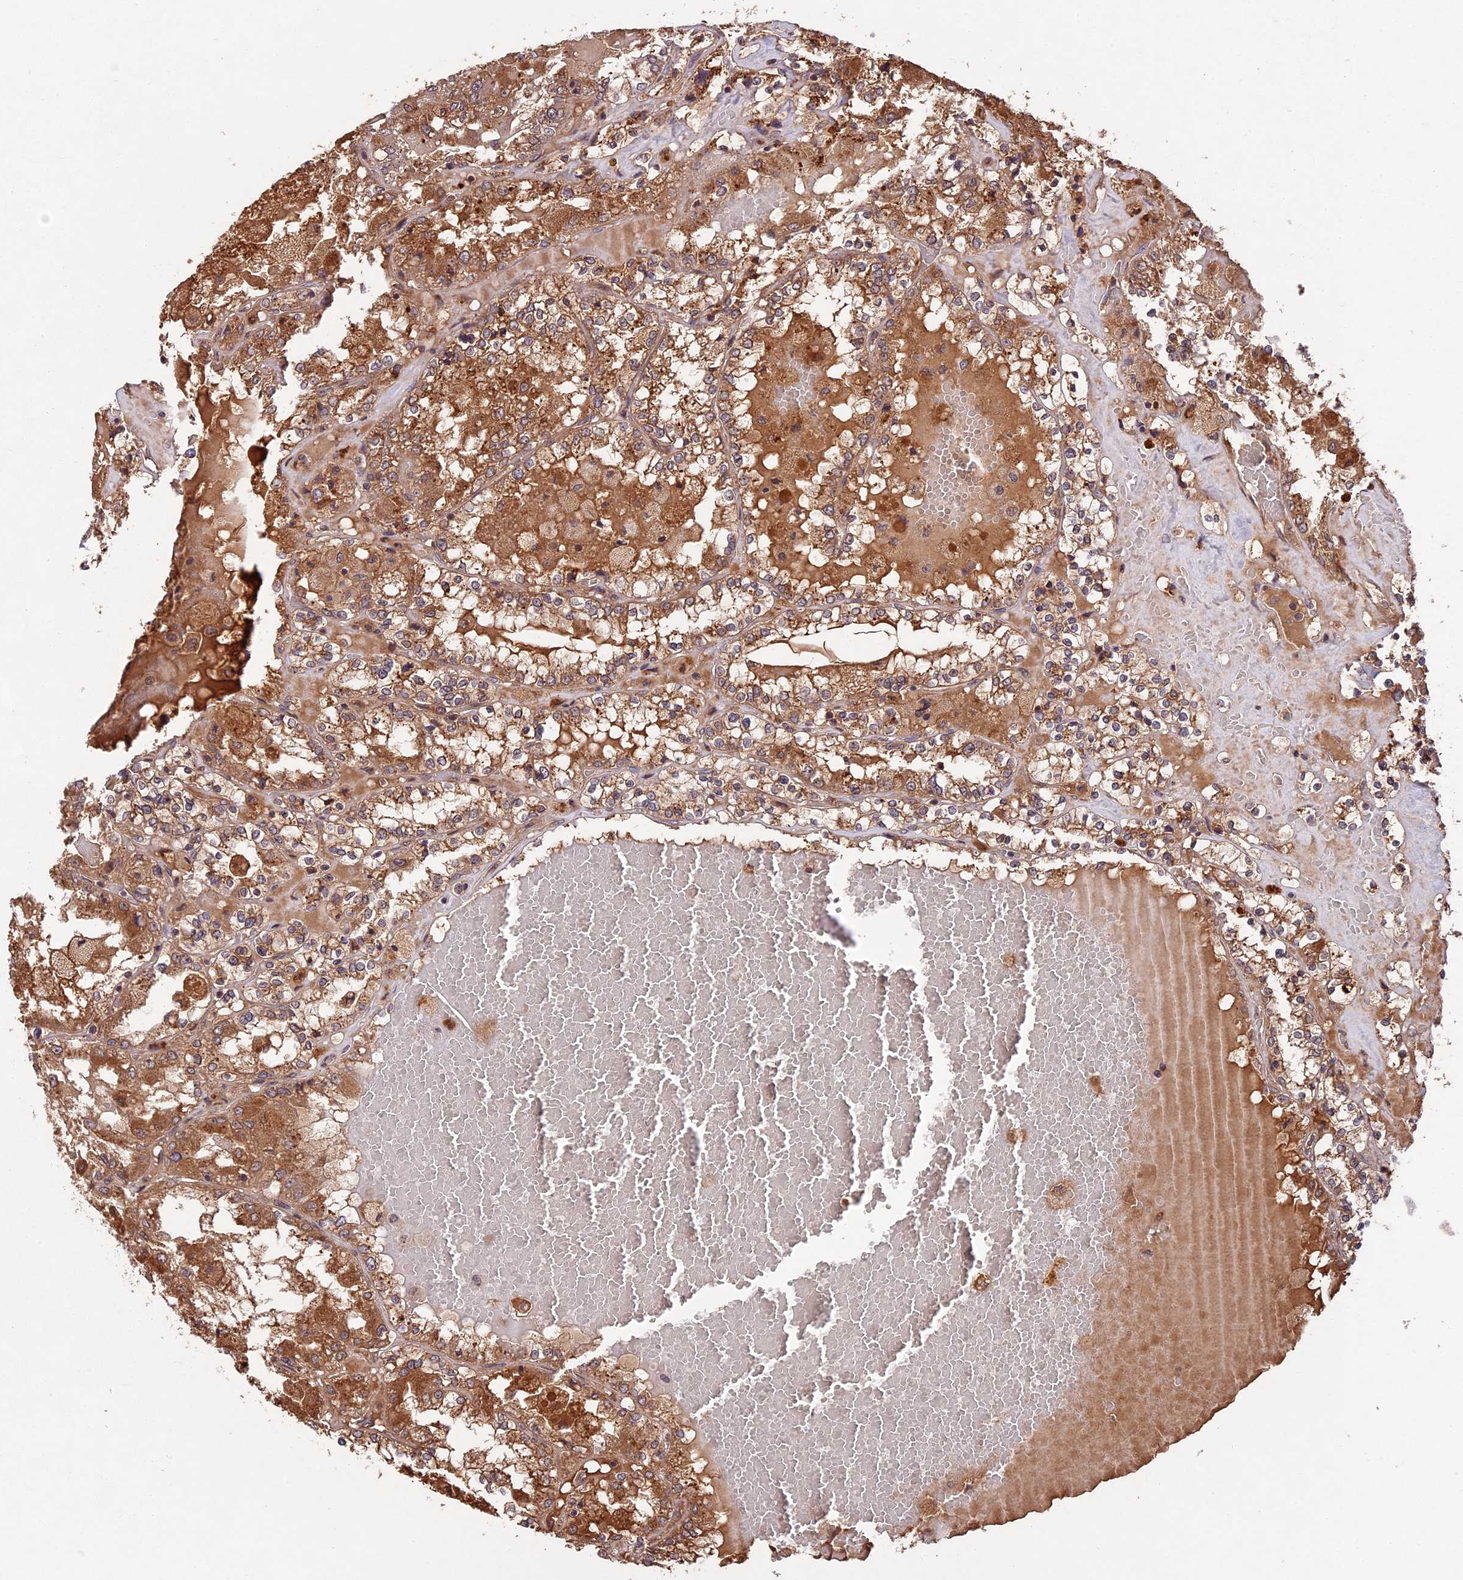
{"staining": {"intensity": "moderate", "quantity": ">75%", "location": "cytoplasmic/membranous"}, "tissue": "renal cancer", "cell_type": "Tumor cells", "image_type": "cancer", "snomed": [{"axis": "morphology", "description": "Adenocarcinoma, NOS"}, {"axis": "topography", "description": "Kidney"}], "caption": "Tumor cells display moderate cytoplasmic/membranous positivity in about >75% of cells in adenocarcinoma (renal).", "gene": "CHAC1", "patient": {"sex": "female", "age": 56}}